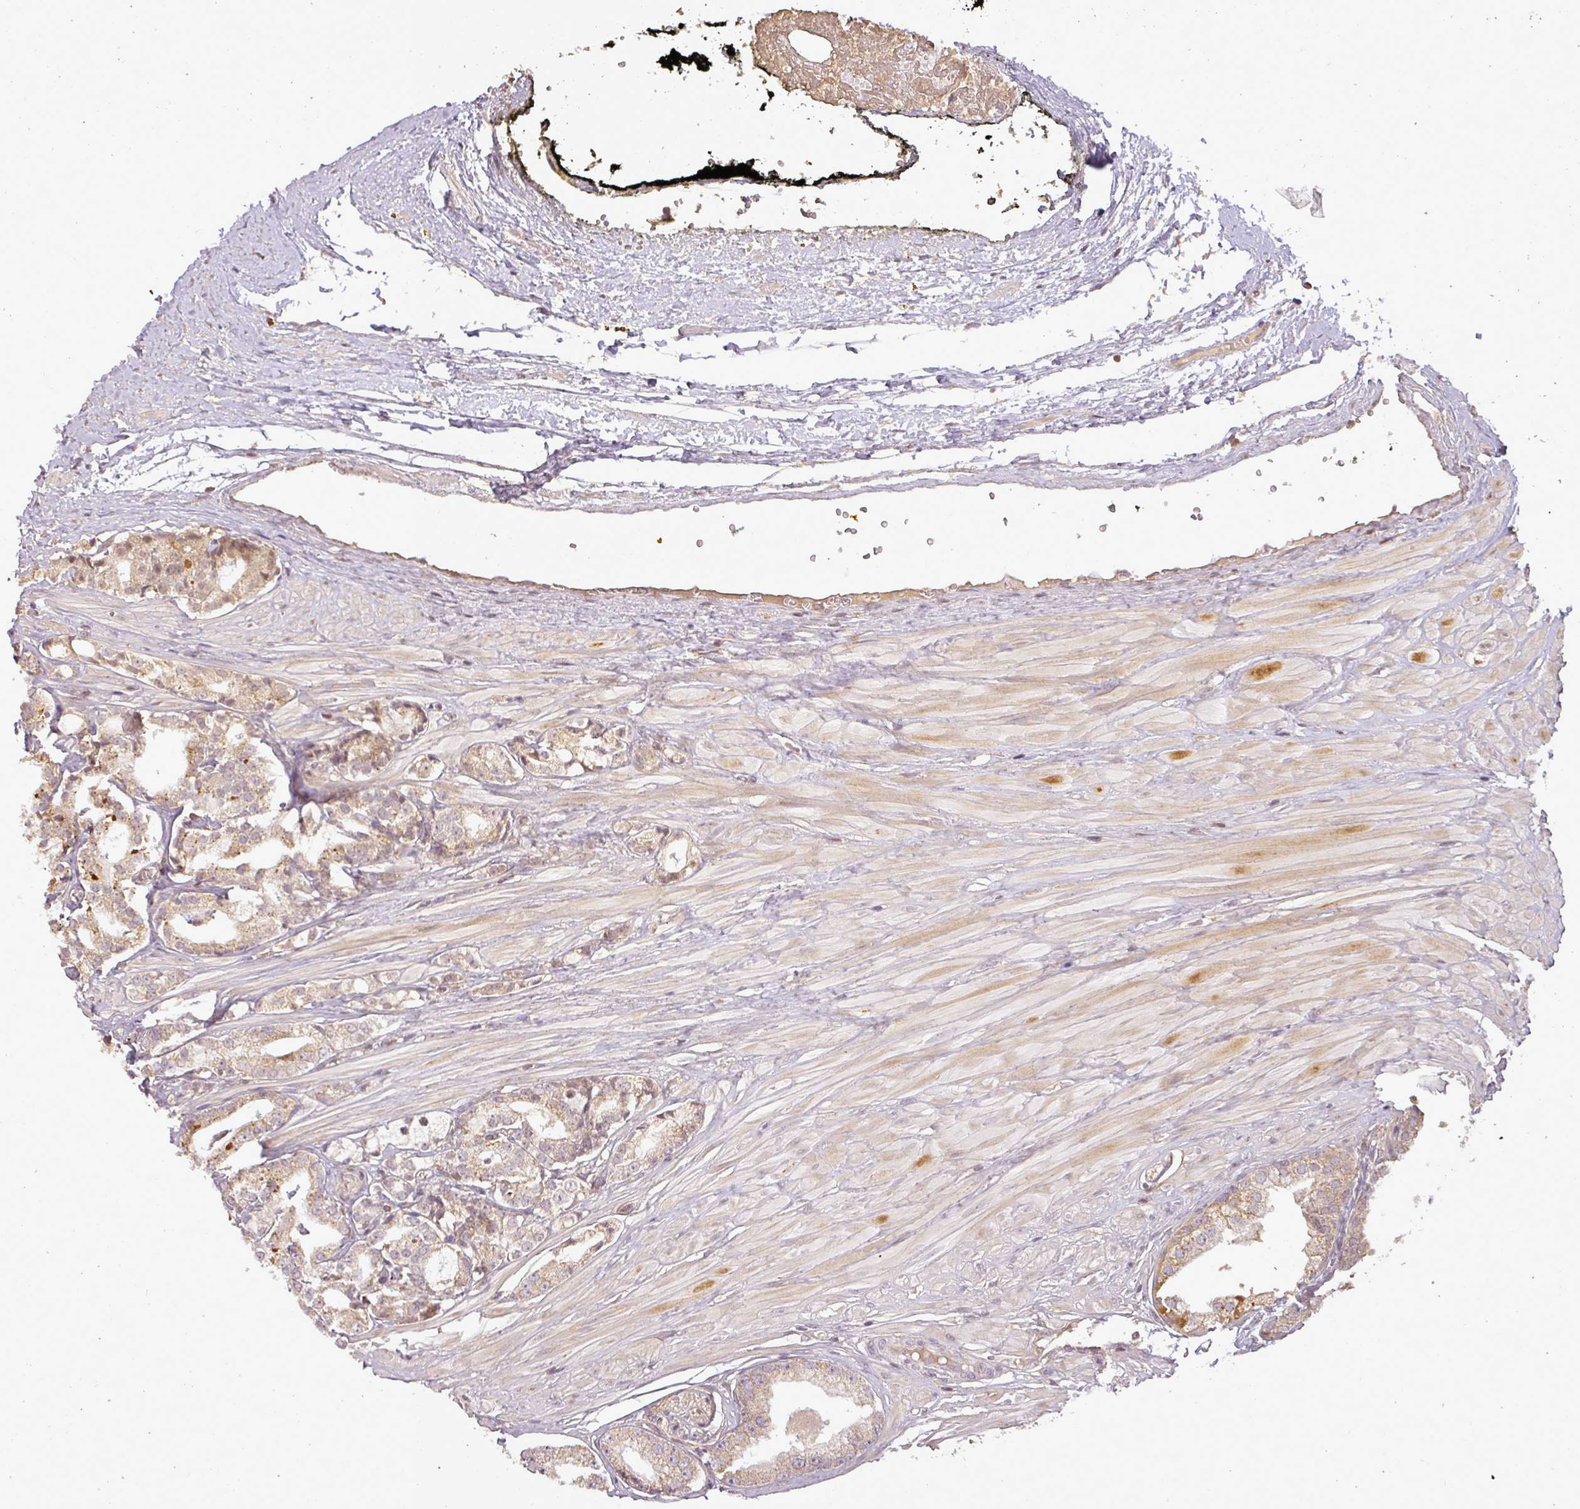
{"staining": {"intensity": "weak", "quantity": "25%-75%", "location": "cytoplasmic/membranous"}, "tissue": "prostate cancer", "cell_type": "Tumor cells", "image_type": "cancer", "snomed": [{"axis": "morphology", "description": "Adenocarcinoma, High grade"}, {"axis": "topography", "description": "Prostate"}], "caption": "A micrograph of human prostate cancer (adenocarcinoma (high-grade)) stained for a protein demonstrates weak cytoplasmic/membranous brown staining in tumor cells. (DAB (3,3'-diaminobenzidine) IHC, brown staining for protein, blue staining for nuclei).", "gene": "FAIM", "patient": {"sex": "male", "age": 71}}